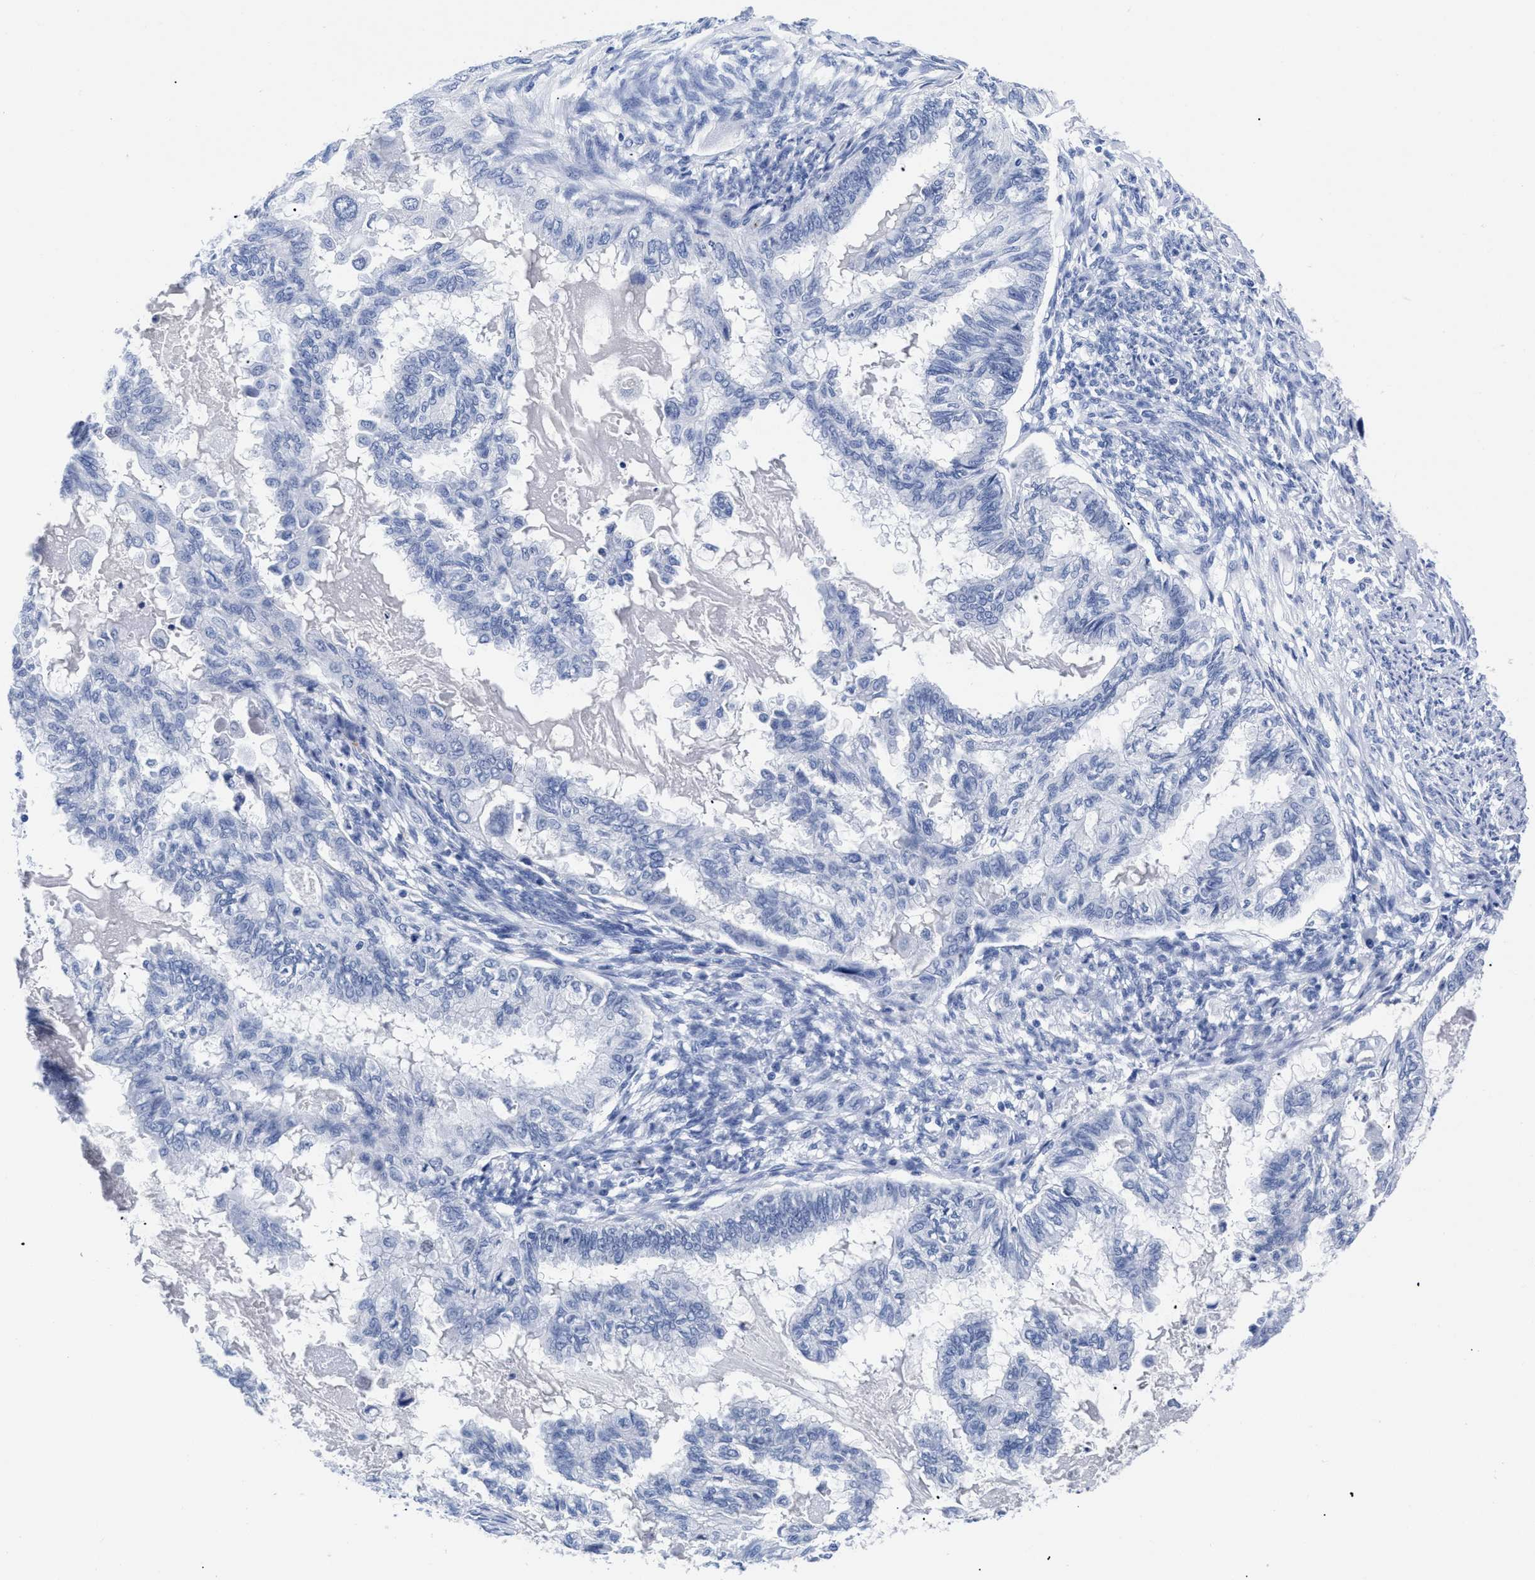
{"staining": {"intensity": "negative", "quantity": "none", "location": "none"}, "tissue": "cervical cancer", "cell_type": "Tumor cells", "image_type": "cancer", "snomed": [{"axis": "morphology", "description": "Normal tissue, NOS"}, {"axis": "morphology", "description": "Adenocarcinoma, NOS"}, {"axis": "topography", "description": "Cervix"}, {"axis": "topography", "description": "Endometrium"}], "caption": "Protein analysis of cervical adenocarcinoma exhibits no significant staining in tumor cells.", "gene": "TREML1", "patient": {"sex": "female", "age": 86}}